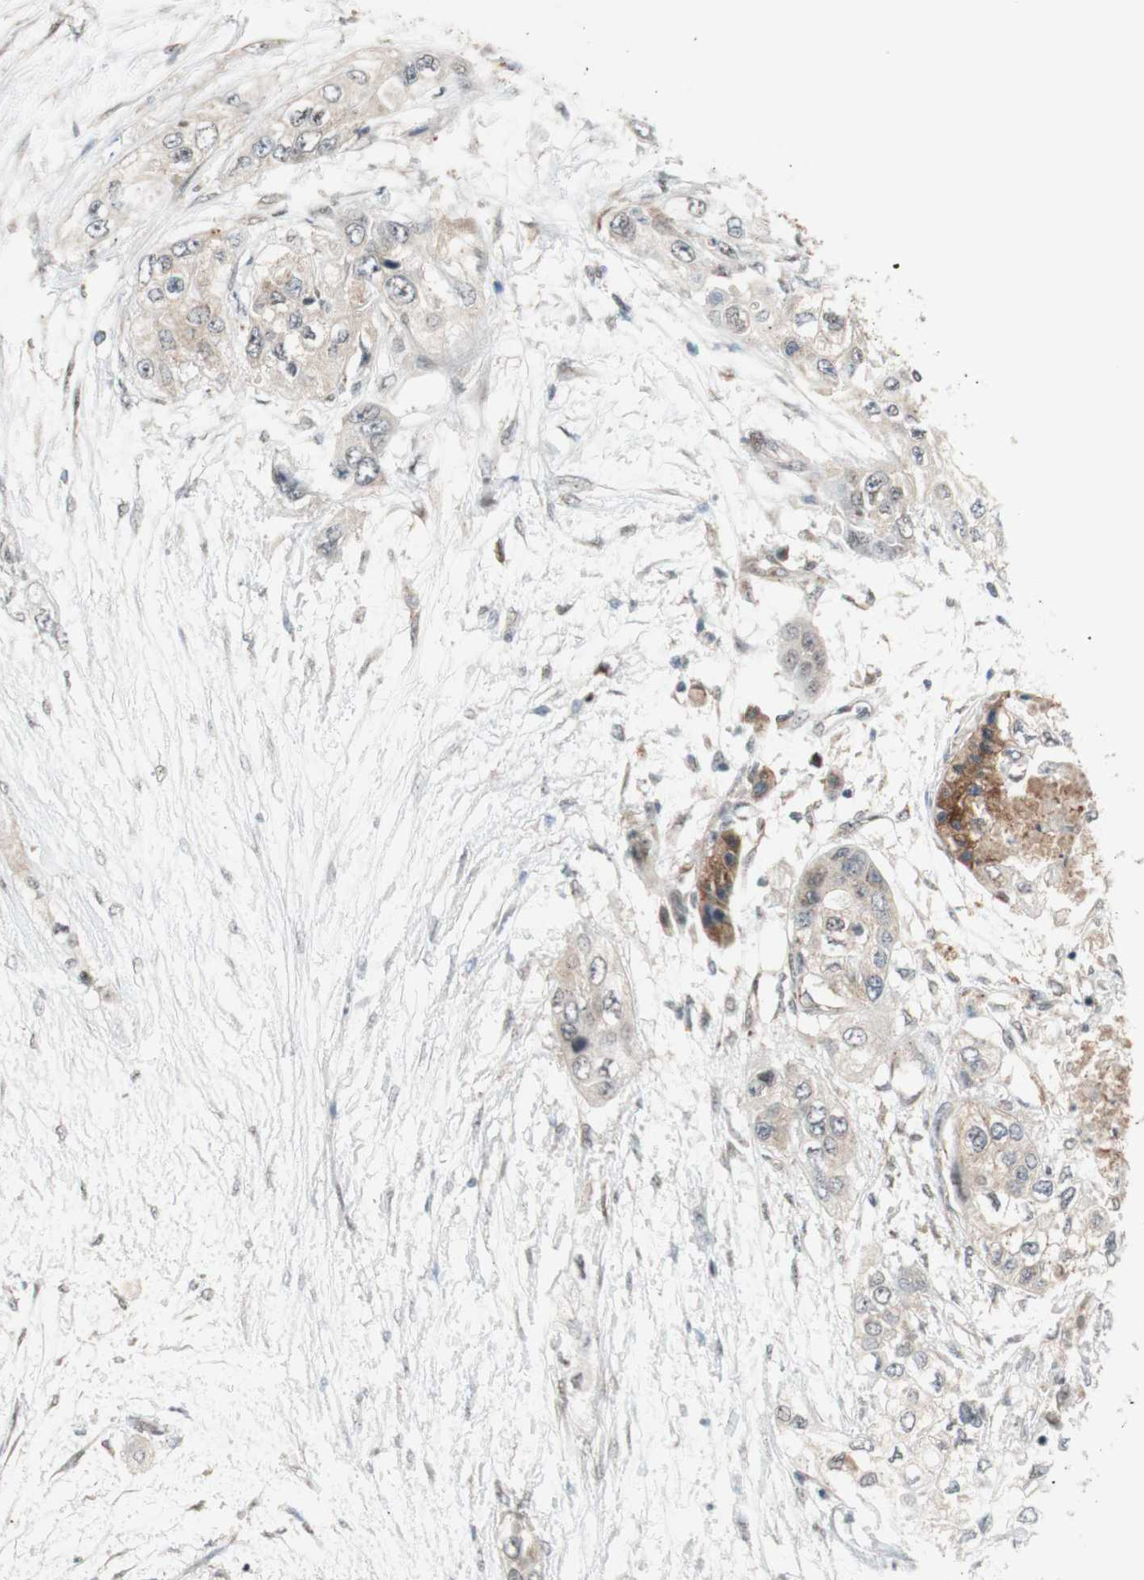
{"staining": {"intensity": "weak", "quantity": ">75%", "location": "cytoplasmic/membranous"}, "tissue": "pancreatic cancer", "cell_type": "Tumor cells", "image_type": "cancer", "snomed": [{"axis": "morphology", "description": "Adenocarcinoma, NOS"}, {"axis": "topography", "description": "Pancreas"}], "caption": "Immunohistochemistry (IHC) (DAB) staining of human pancreatic cancer displays weak cytoplasmic/membranous protein staining in about >75% of tumor cells. Nuclei are stained in blue.", "gene": "CYLD", "patient": {"sex": "female", "age": 70}}